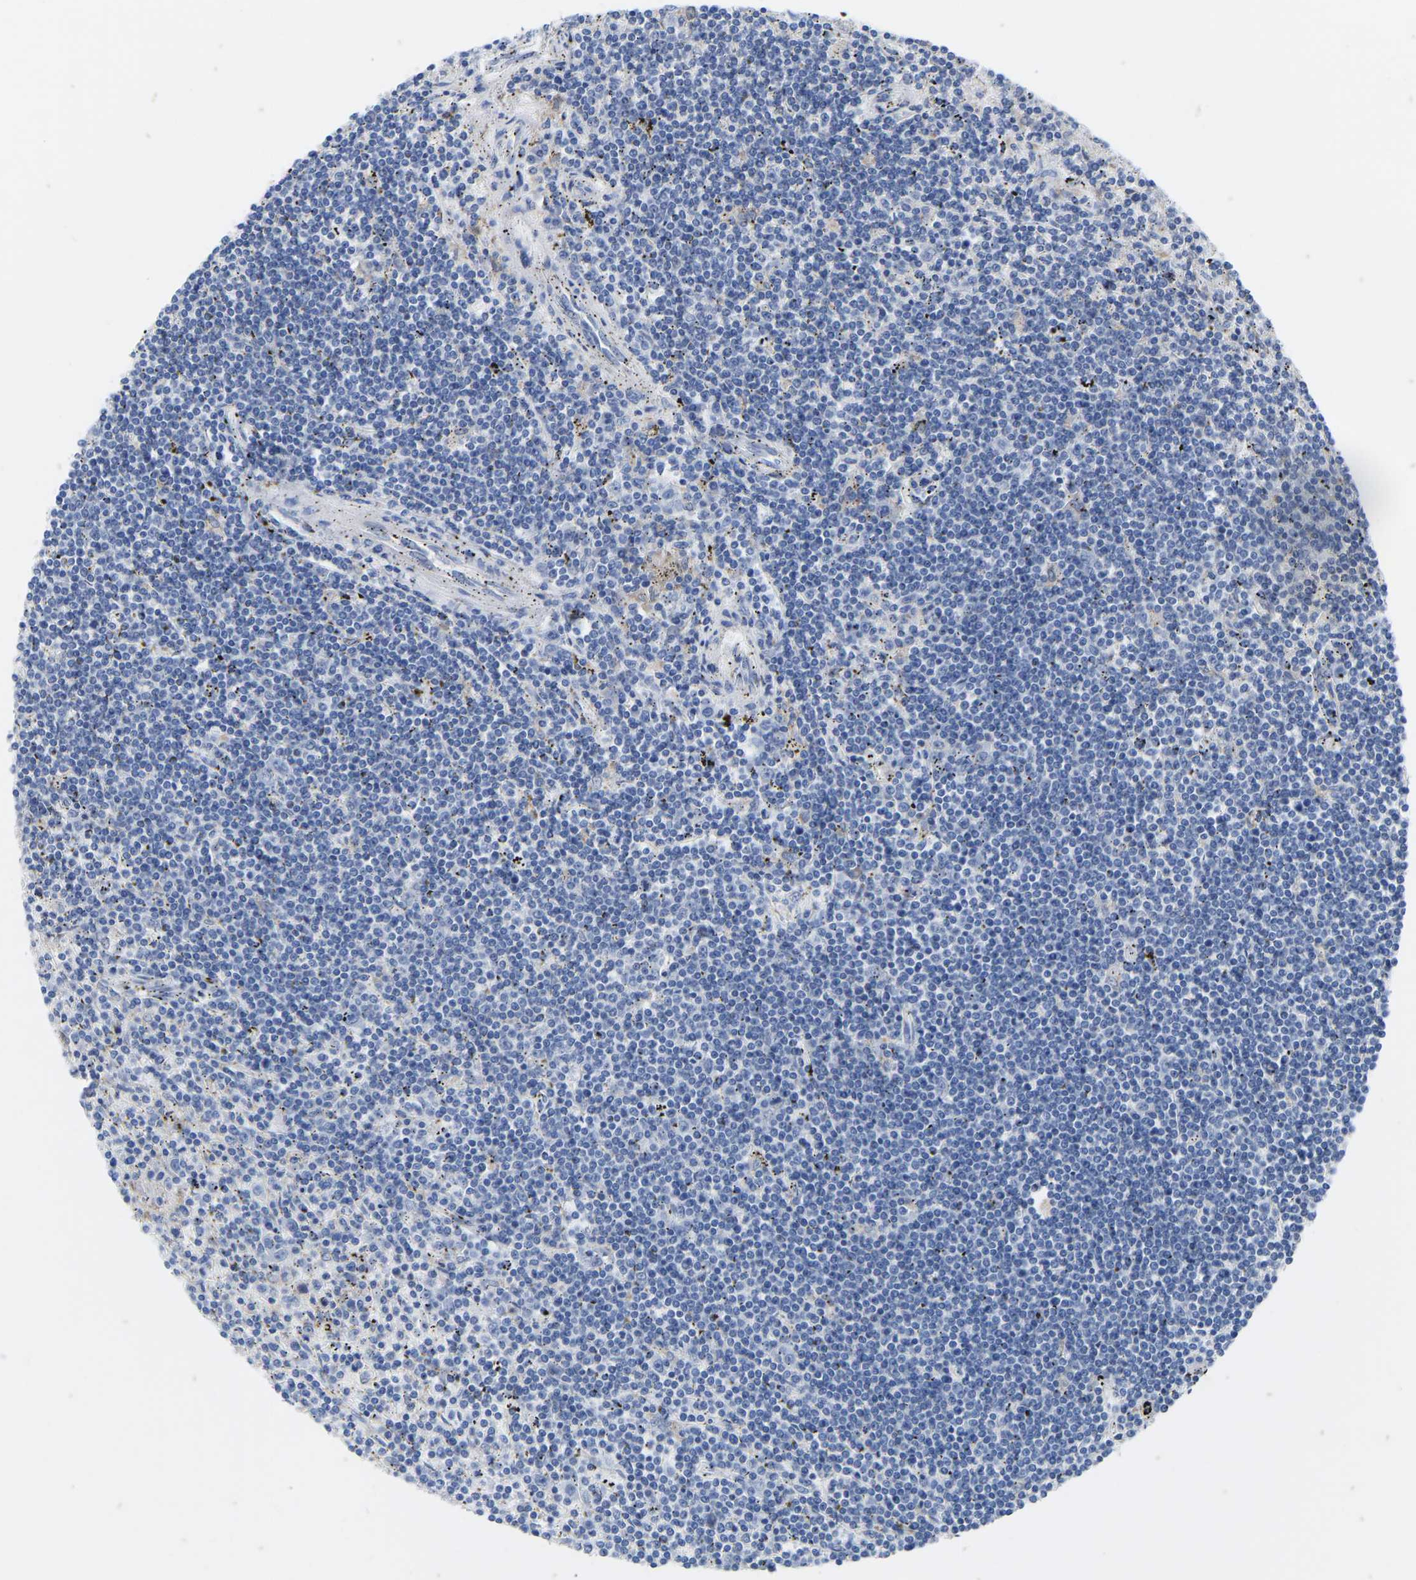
{"staining": {"intensity": "negative", "quantity": "none", "location": "none"}, "tissue": "lymphoma", "cell_type": "Tumor cells", "image_type": "cancer", "snomed": [{"axis": "morphology", "description": "Malignant lymphoma, non-Hodgkin's type, Low grade"}, {"axis": "topography", "description": "Spleen"}], "caption": "Tumor cells are negative for protein expression in human malignant lymphoma, non-Hodgkin's type (low-grade). Brightfield microscopy of IHC stained with DAB (3,3'-diaminobenzidine) (brown) and hematoxylin (blue), captured at high magnification.", "gene": "OLIG2", "patient": {"sex": "male", "age": 76}}